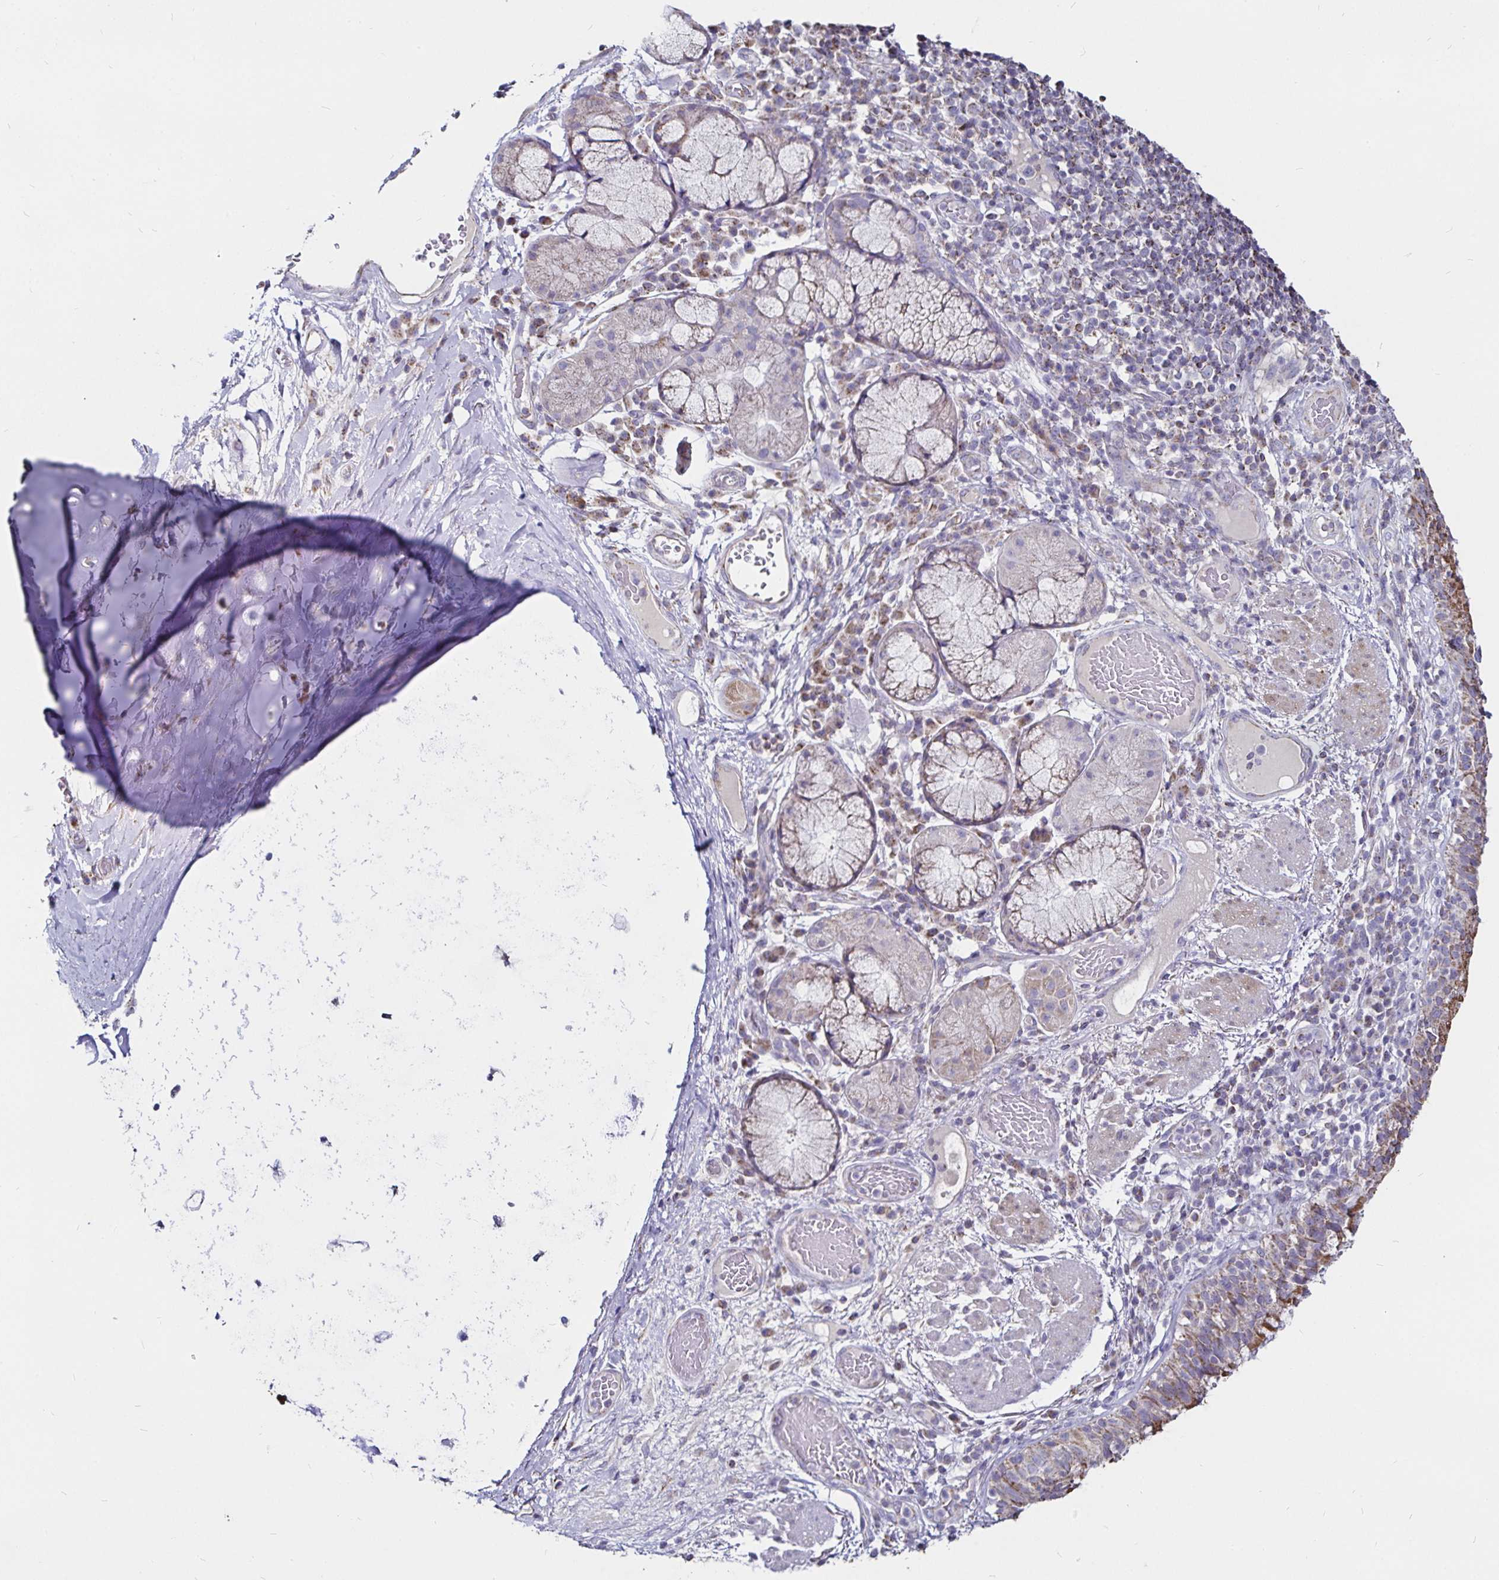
{"staining": {"intensity": "weak", "quantity": "25%-75%", "location": "cytoplasmic/membranous"}, "tissue": "bronchus", "cell_type": "Respiratory epithelial cells", "image_type": "normal", "snomed": [{"axis": "morphology", "description": "Normal tissue, NOS"}, {"axis": "topography", "description": "Lymph node"}, {"axis": "topography", "description": "Bronchus"}], "caption": "Respiratory epithelial cells show low levels of weak cytoplasmic/membranous staining in about 25%-75% of cells in unremarkable human bronchus. (DAB (3,3'-diaminobenzidine) = brown stain, brightfield microscopy at high magnification).", "gene": "PGAM2", "patient": {"sex": "male", "age": 56}}